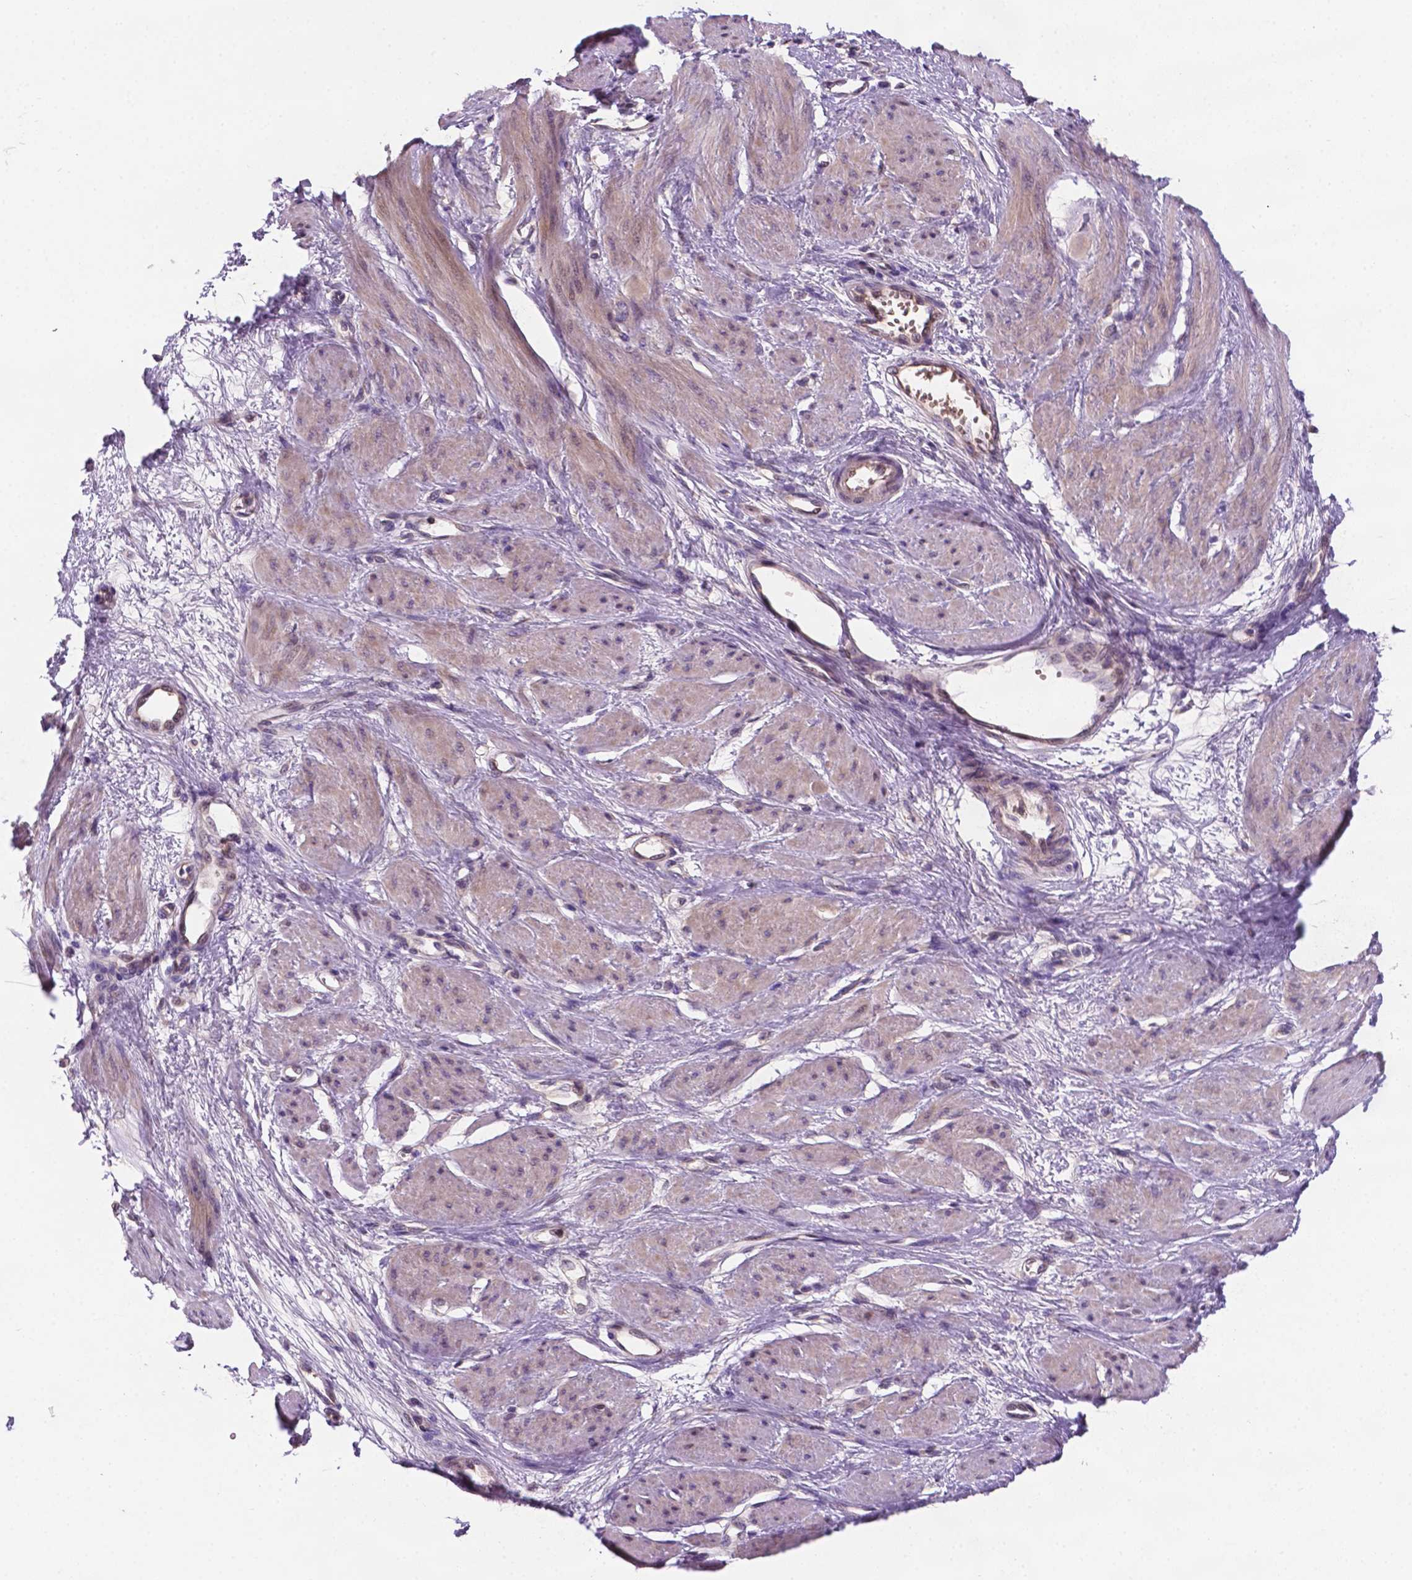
{"staining": {"intensity": "weak", "quantity": "25%-75%", "location": "cytoplasmic/membranous"}, "tissue": "smooth muscle", "cell_type": "Smooth muscle cells", "image_type": "normal", "snomed": [{"axis": "morphology", "description": "Normal tissue, NOS"}, {"axis": "topography", "description": "Smooth muscle"}, {"axis": "topography", "description": "Uterus"}], "caption": "DAB immunohistochemical staining of benign smooth muscle displays weak cytoplasmic/membranous protein positivity in approximately 25%-75% of smooth muscle cells.", "gene": "TM4SF20", "patient": {"sex": "female", "age": 39}}